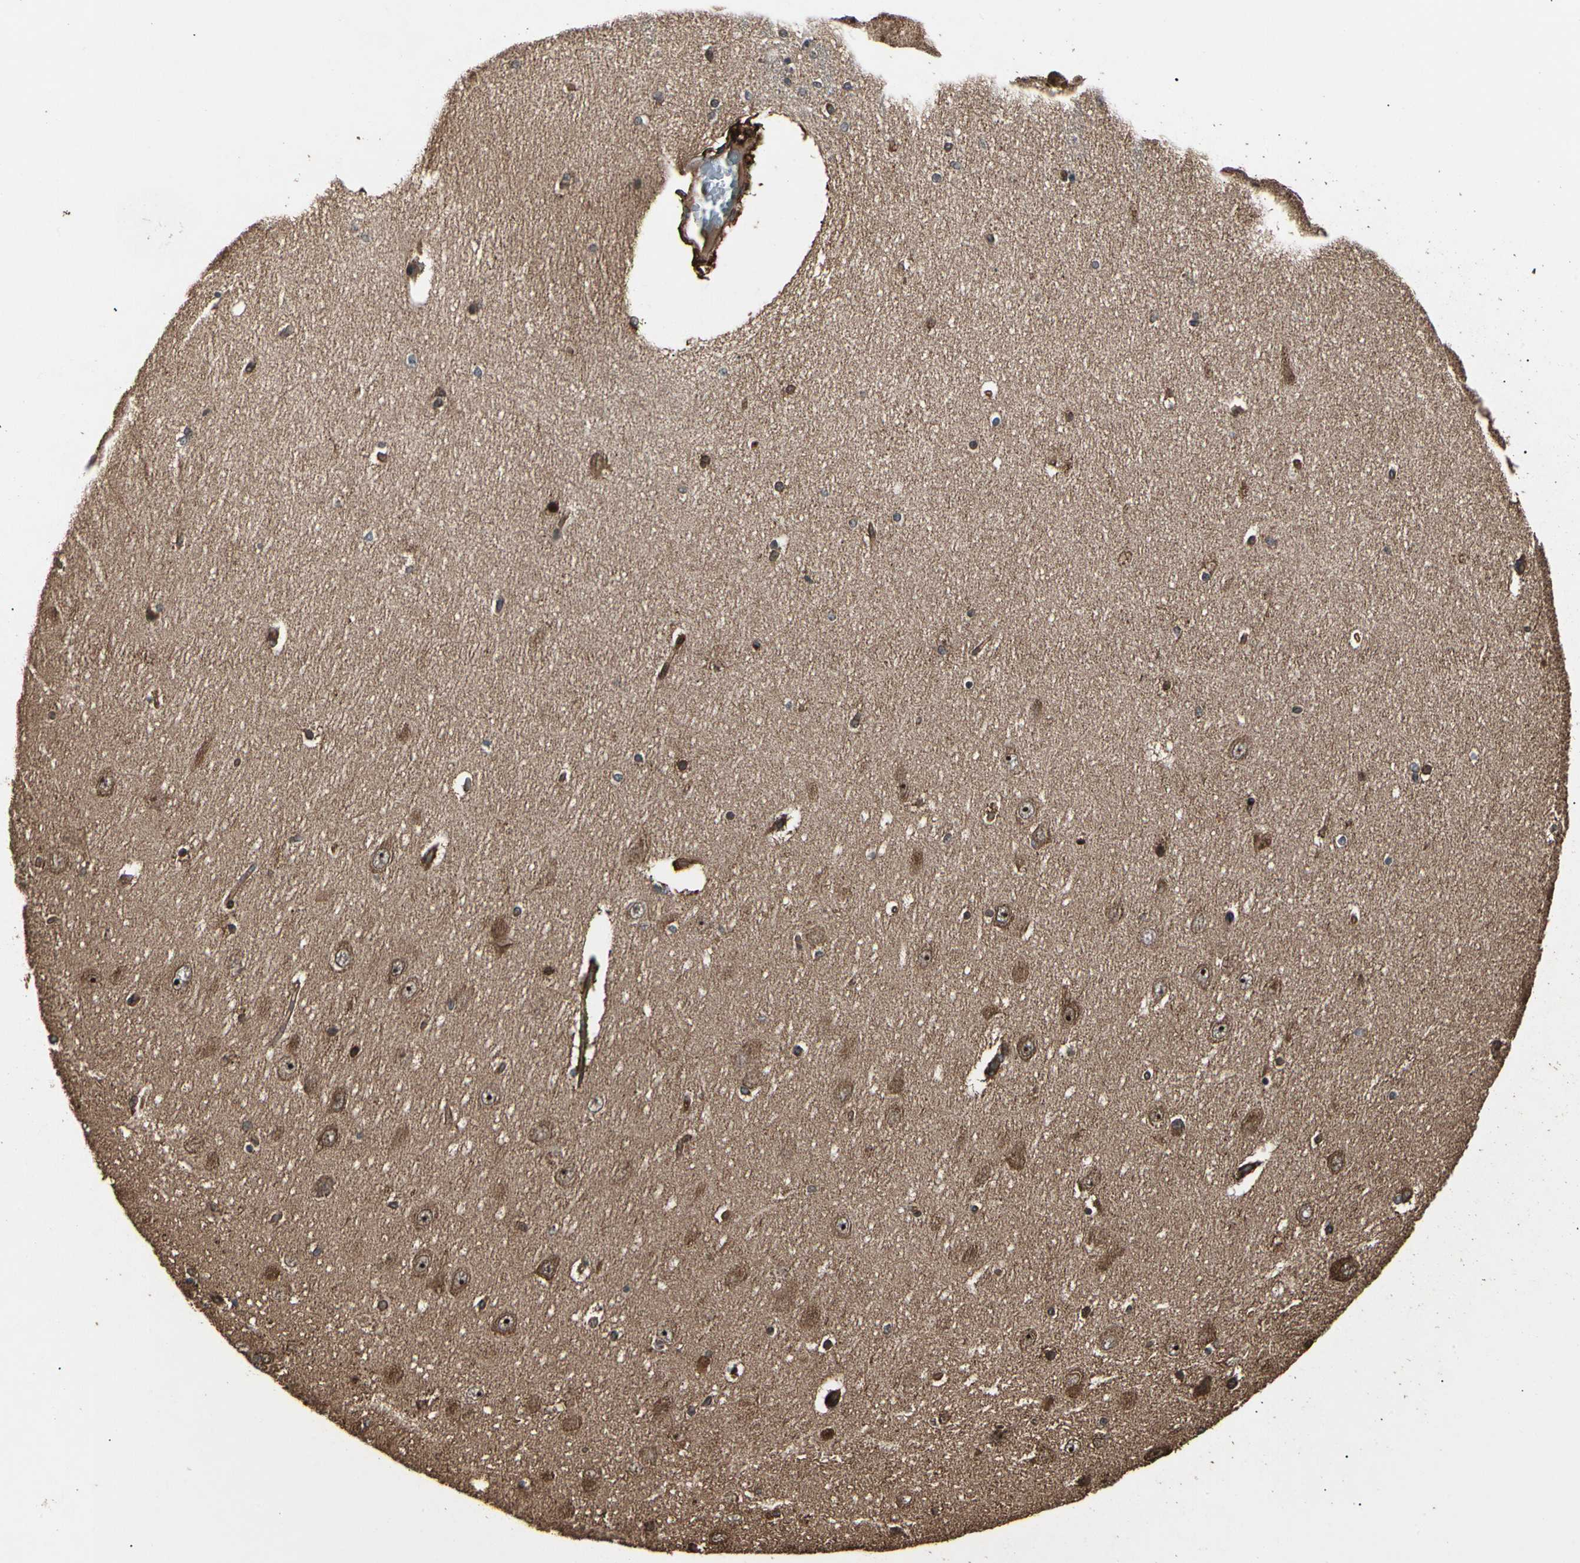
{"staining": {"intensity": "strong", "quantity": ">75%", "location": "cytoplasmic/membranous,nuclear"}, "tissue": "hippocampus", "cell_type": "Glial cells", "image_type": "normal", "snomed": [{"axis": "morphology", "description": "Normal tissue, NOS"}, {"axis": "topography", "description": "Hippocampus"}], "caption": "An immunohistochemistry (IHC) histopathology image of normal tissue is shown. Protein staining in brown labels strong cytoplasmic/membranous,nuclear positivity in hippocampus within glial cells. The staining was performed using DAB (3,3'-diaminobenzidine), with brown indicating positive protein expression. Nuclei are stained blue with hematoxylin.", "gene": "AGBL2", "patient": {"sex": "female", "age": 54}}